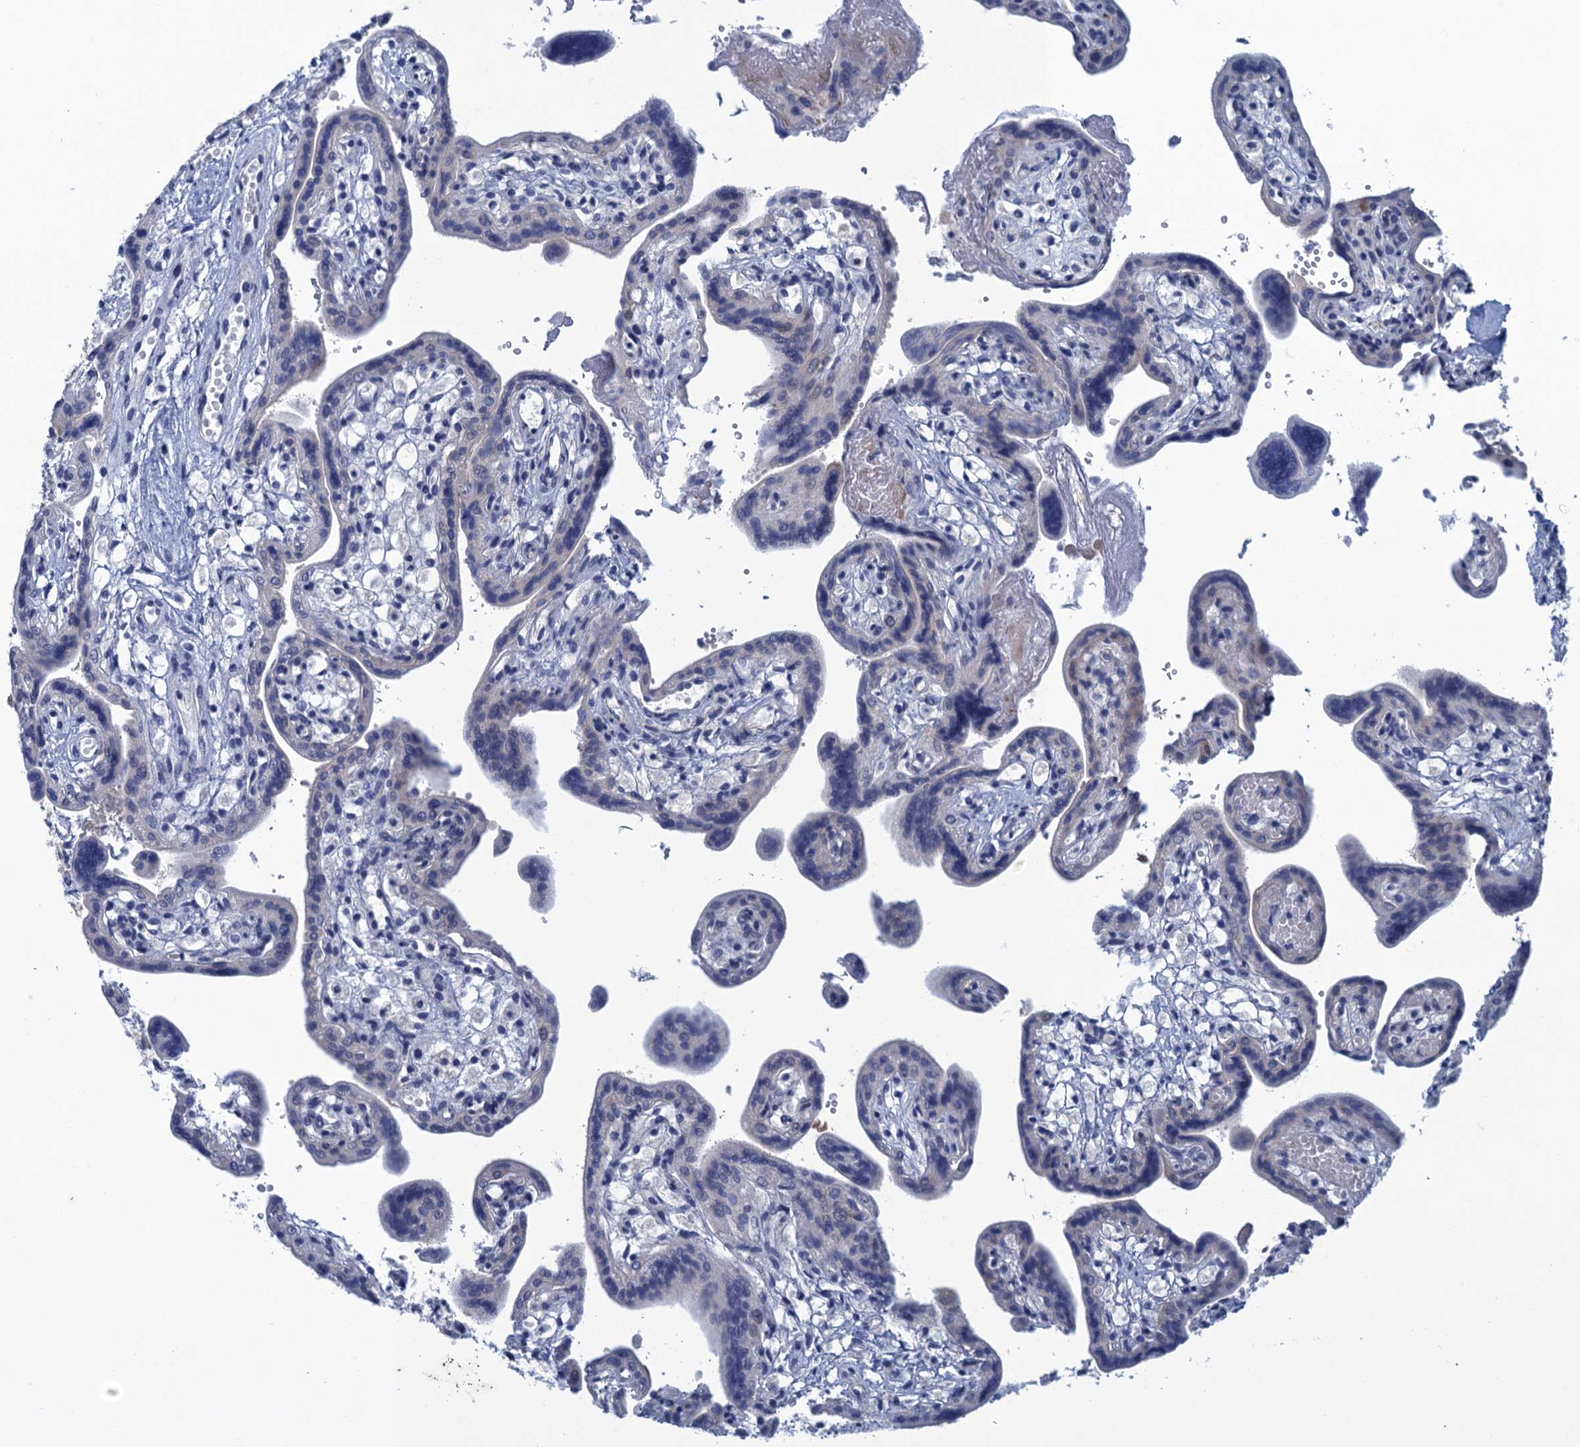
{"staining": {"intensity": "negative", "quantity": "none", "location": "none"}, "tissue": "placenta", "cell_type": "Trophoblastic cells", "image_type": "normal", "snomed": [{"axis": "morphology", "description": "Normal tissue, NOS"}, {"axis": "topography", "description": "Placenta"}], "caption": "Immunohistochemistry (IHC) micrograph of benign placenta stained for a protein (brown), which shows no positivity in trophoblastic cells. (Brightfield microscopy of DAB immunohistochemistry at high magnification).", "gene": "SCEL", "patient": {"sex": "female", "age": 37}}